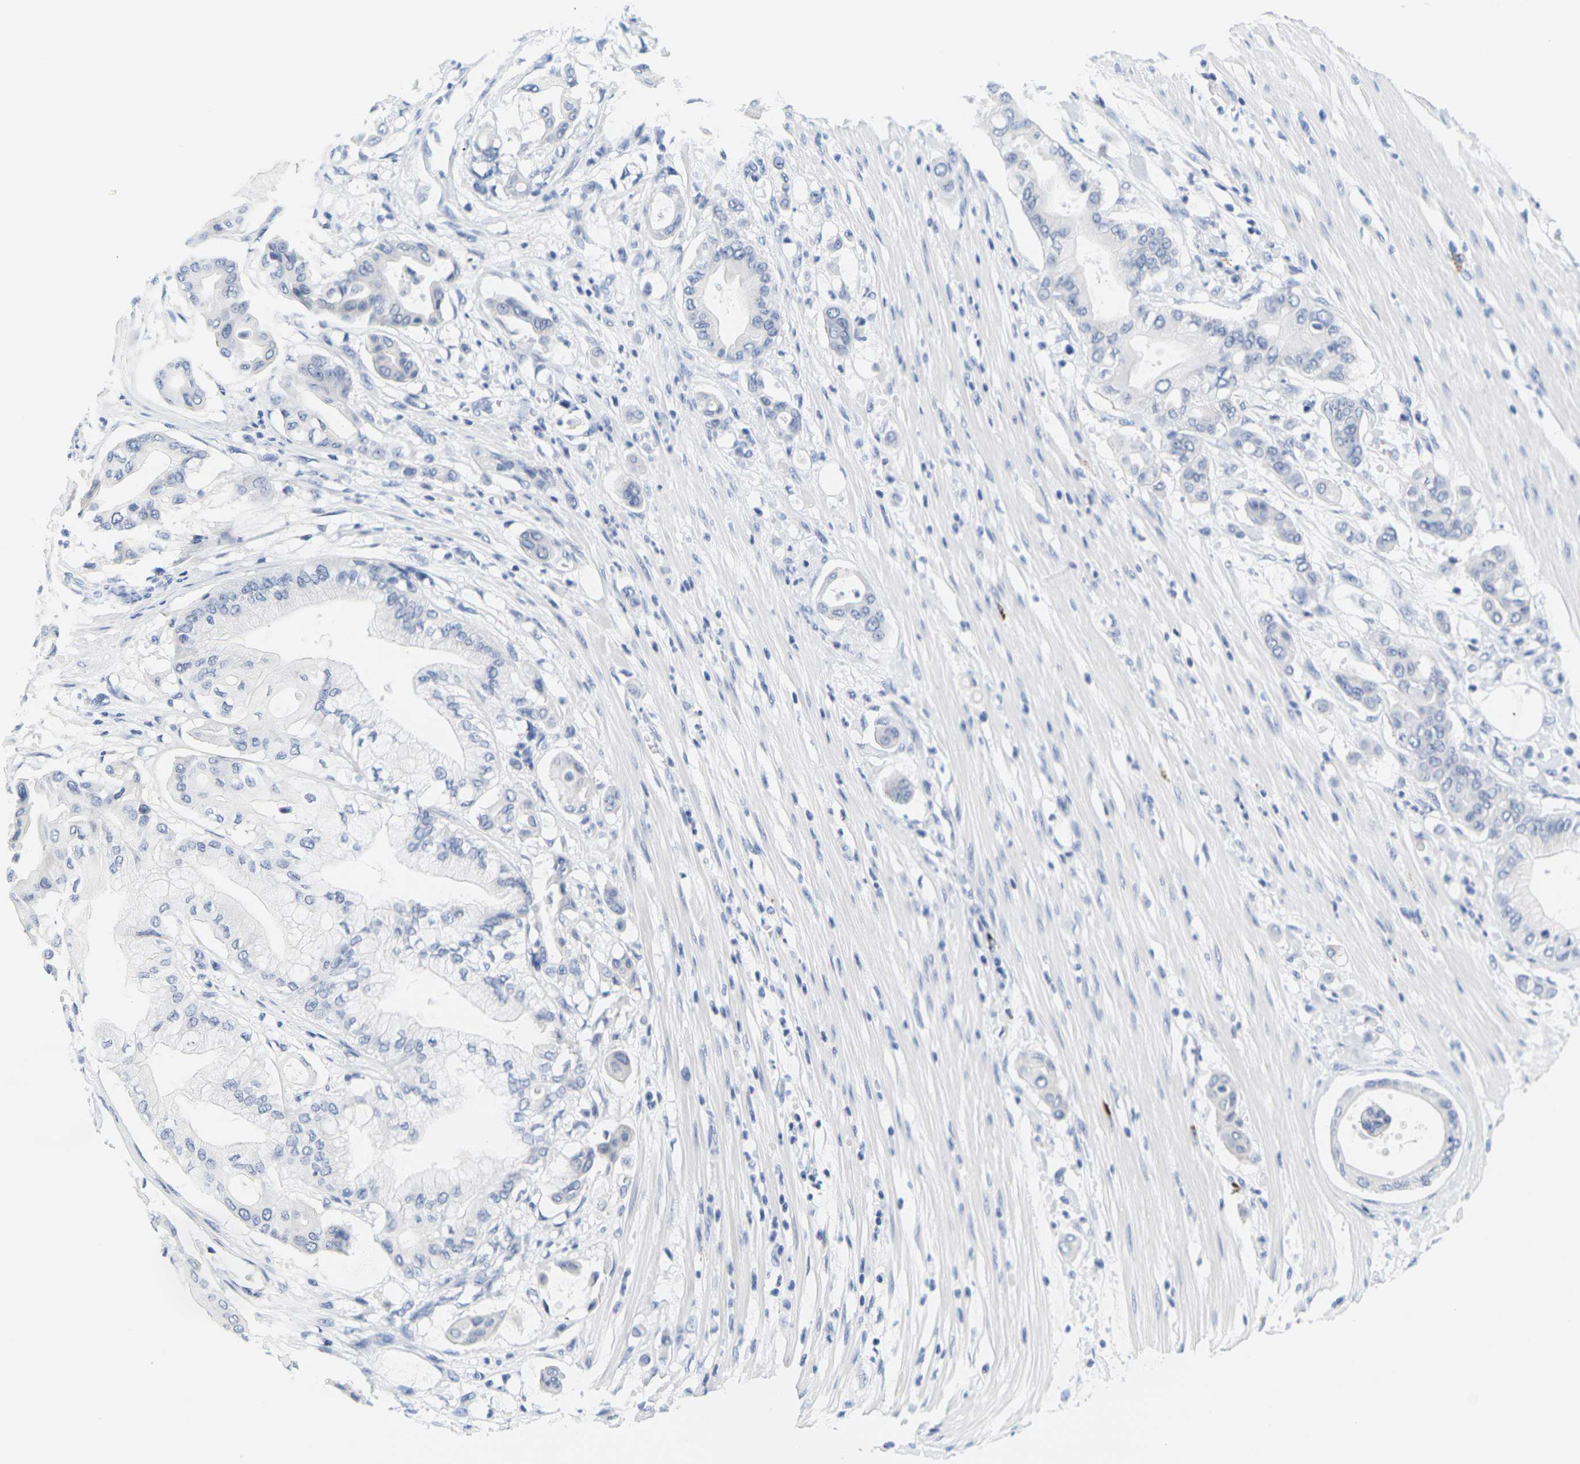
{"staining": {"intensity": "negative", "quantity": "none", "location": "none"}, "tissue": "pancreatic cancer", "cell_type": "Tumor cells", "image_type": "cancer", "snomed": [{"axis": "morphology", "description": "Adenocarcinoma, NOS"}, {"axis": "morphology", "description": "Adenocarcinoma, metastatic, NOS"}, {"axis": "topography", "description": "Lymph node"}, {"axis": "topography", "description": "Pancreas"}, {"axis": "topography", "description": "Duodenum"}], "caption": "There is no significant positivity in tumor cells of pancreatic cancer.", "gene": "HLA-DOB", "patient": {"sex": "female", "age": 64}}